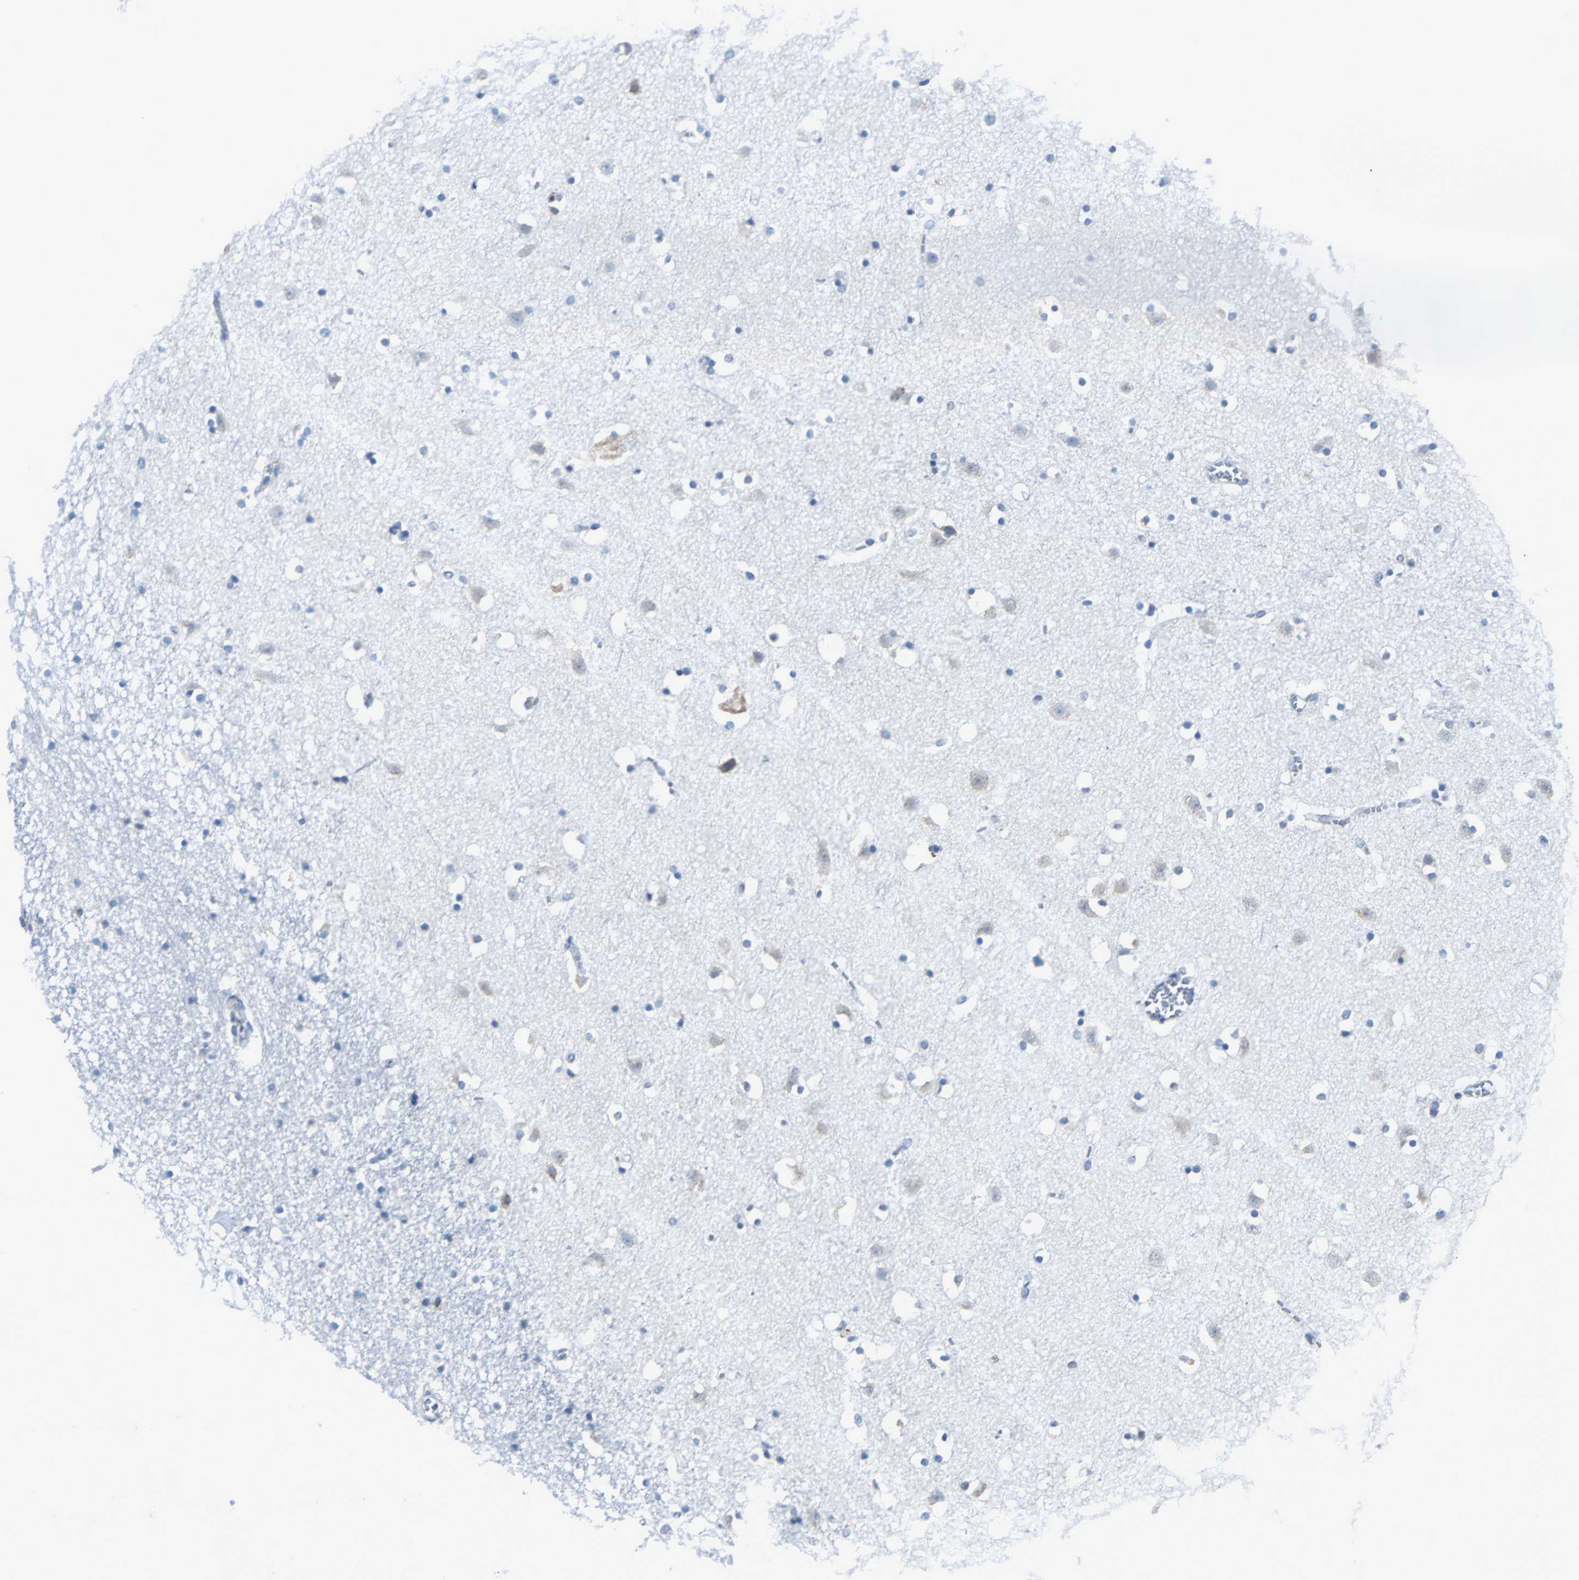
{"staining": {"intensity": "negative", "quantity": "none", "location": "none"}, "tissue": "caudate", "cell_type": "Glial cells", "image_type": "normal", "snomed": [{"axis": "morphology", "description": "Normal tissue, NOS"}, {"axis": "topography", "description": "Lateral ventricle wall"}], "caption": "Glial cells show no significant staining in normal caudate. (DAB immunohistochemistry, high magnification).", "gene": "PDIA4", "patient": {"sex": "male", "age": 45}}